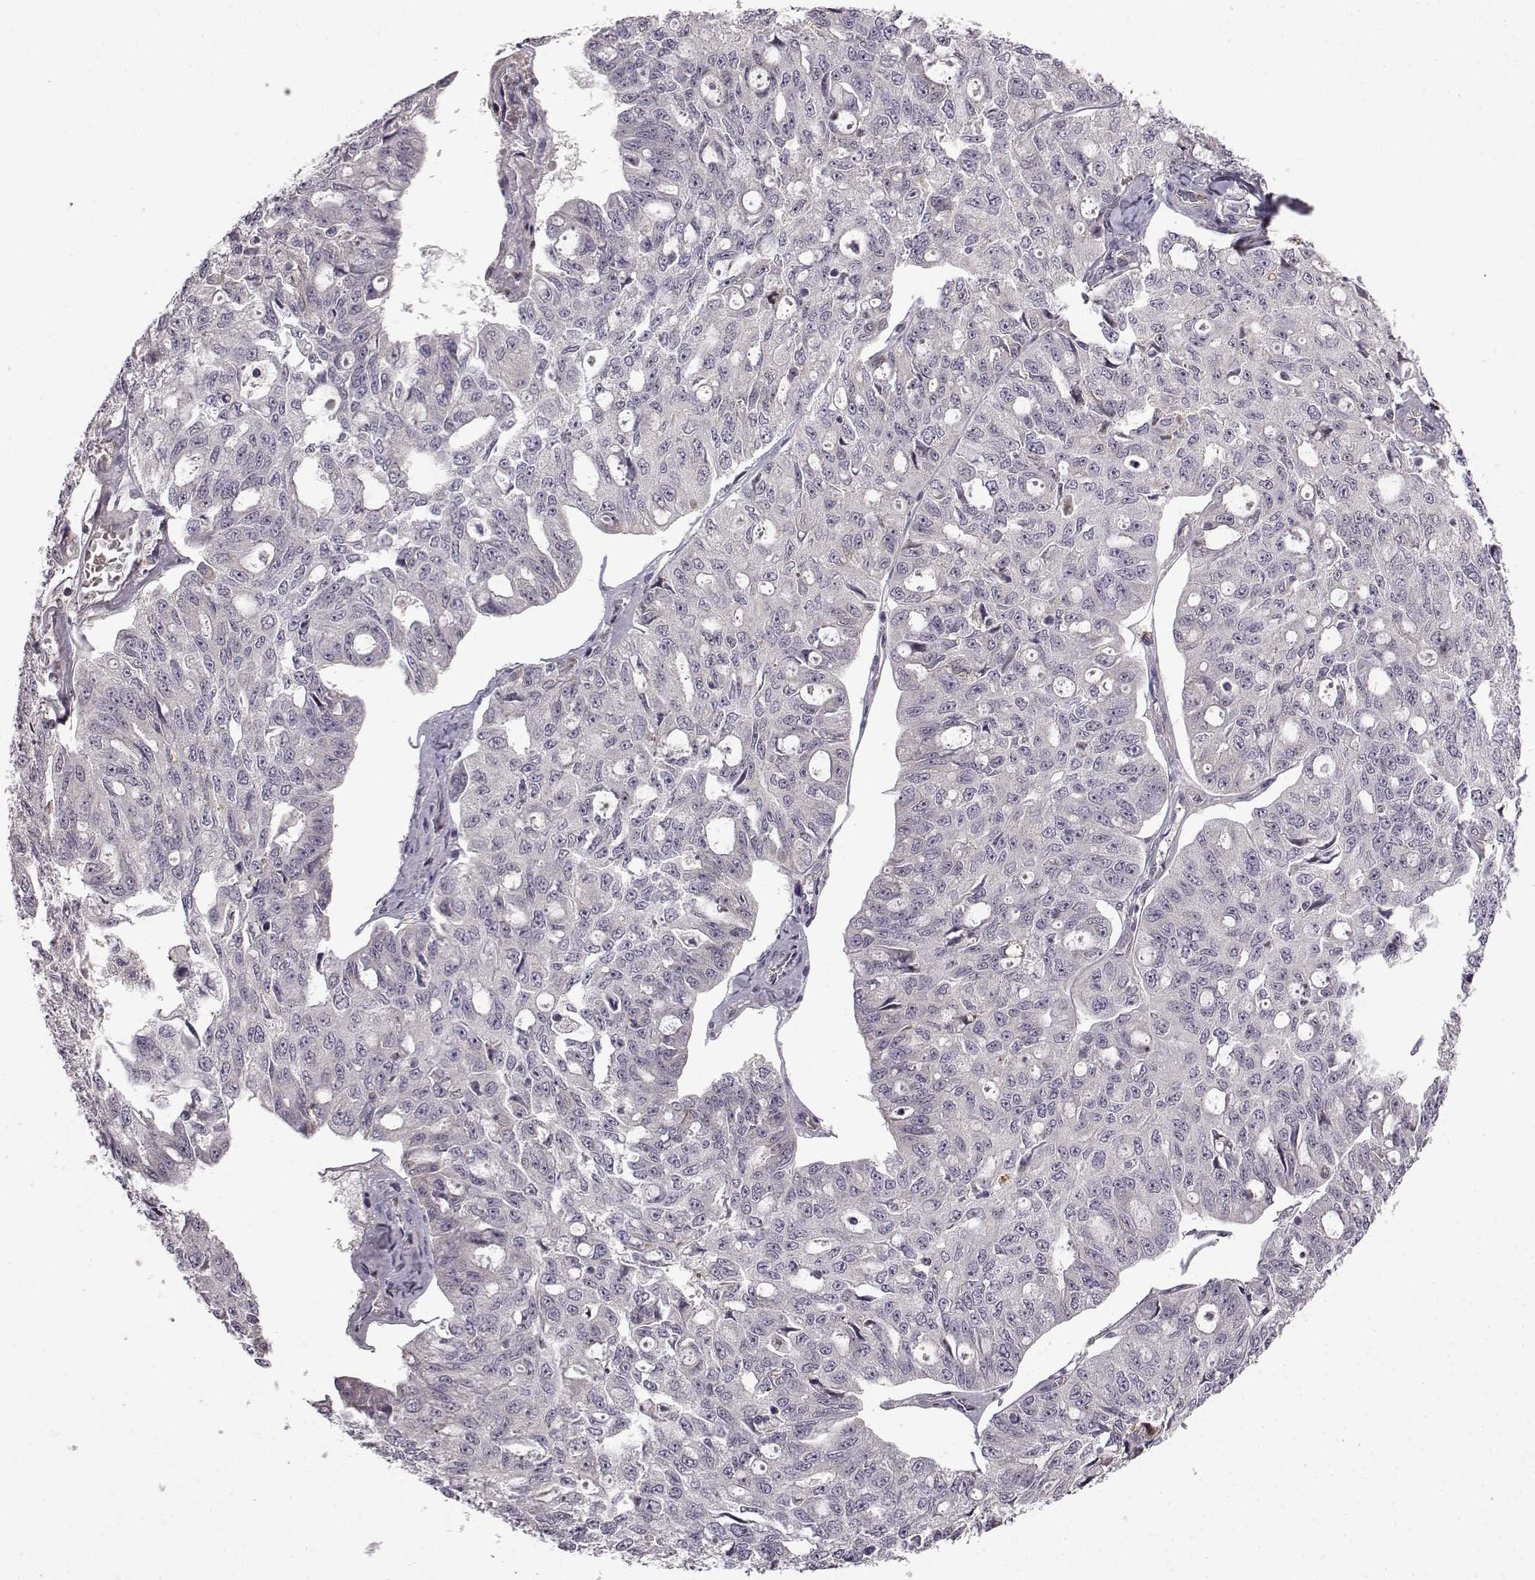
{"staining": {"intensity": "negative", "quantity": "none", "location": "none"}, "tissue": "ovarian cancer", "cell_type": "Tumor cells", "image_type": "cancer", "snomed": [{"axis": "morphology", "description": "Carcinoma, endometroid"}, {"axis": "topography", "description": "Ovary"}], "caption": "An immunohistochemistry (IHC) histopathology image of ovarian endometroid carcinoma is shown. There is no staining in tumor cells of ovarian endometroid carcinoma.", "gene": "B3GNT6", "patient": {"sex": "female", "age": 65}}